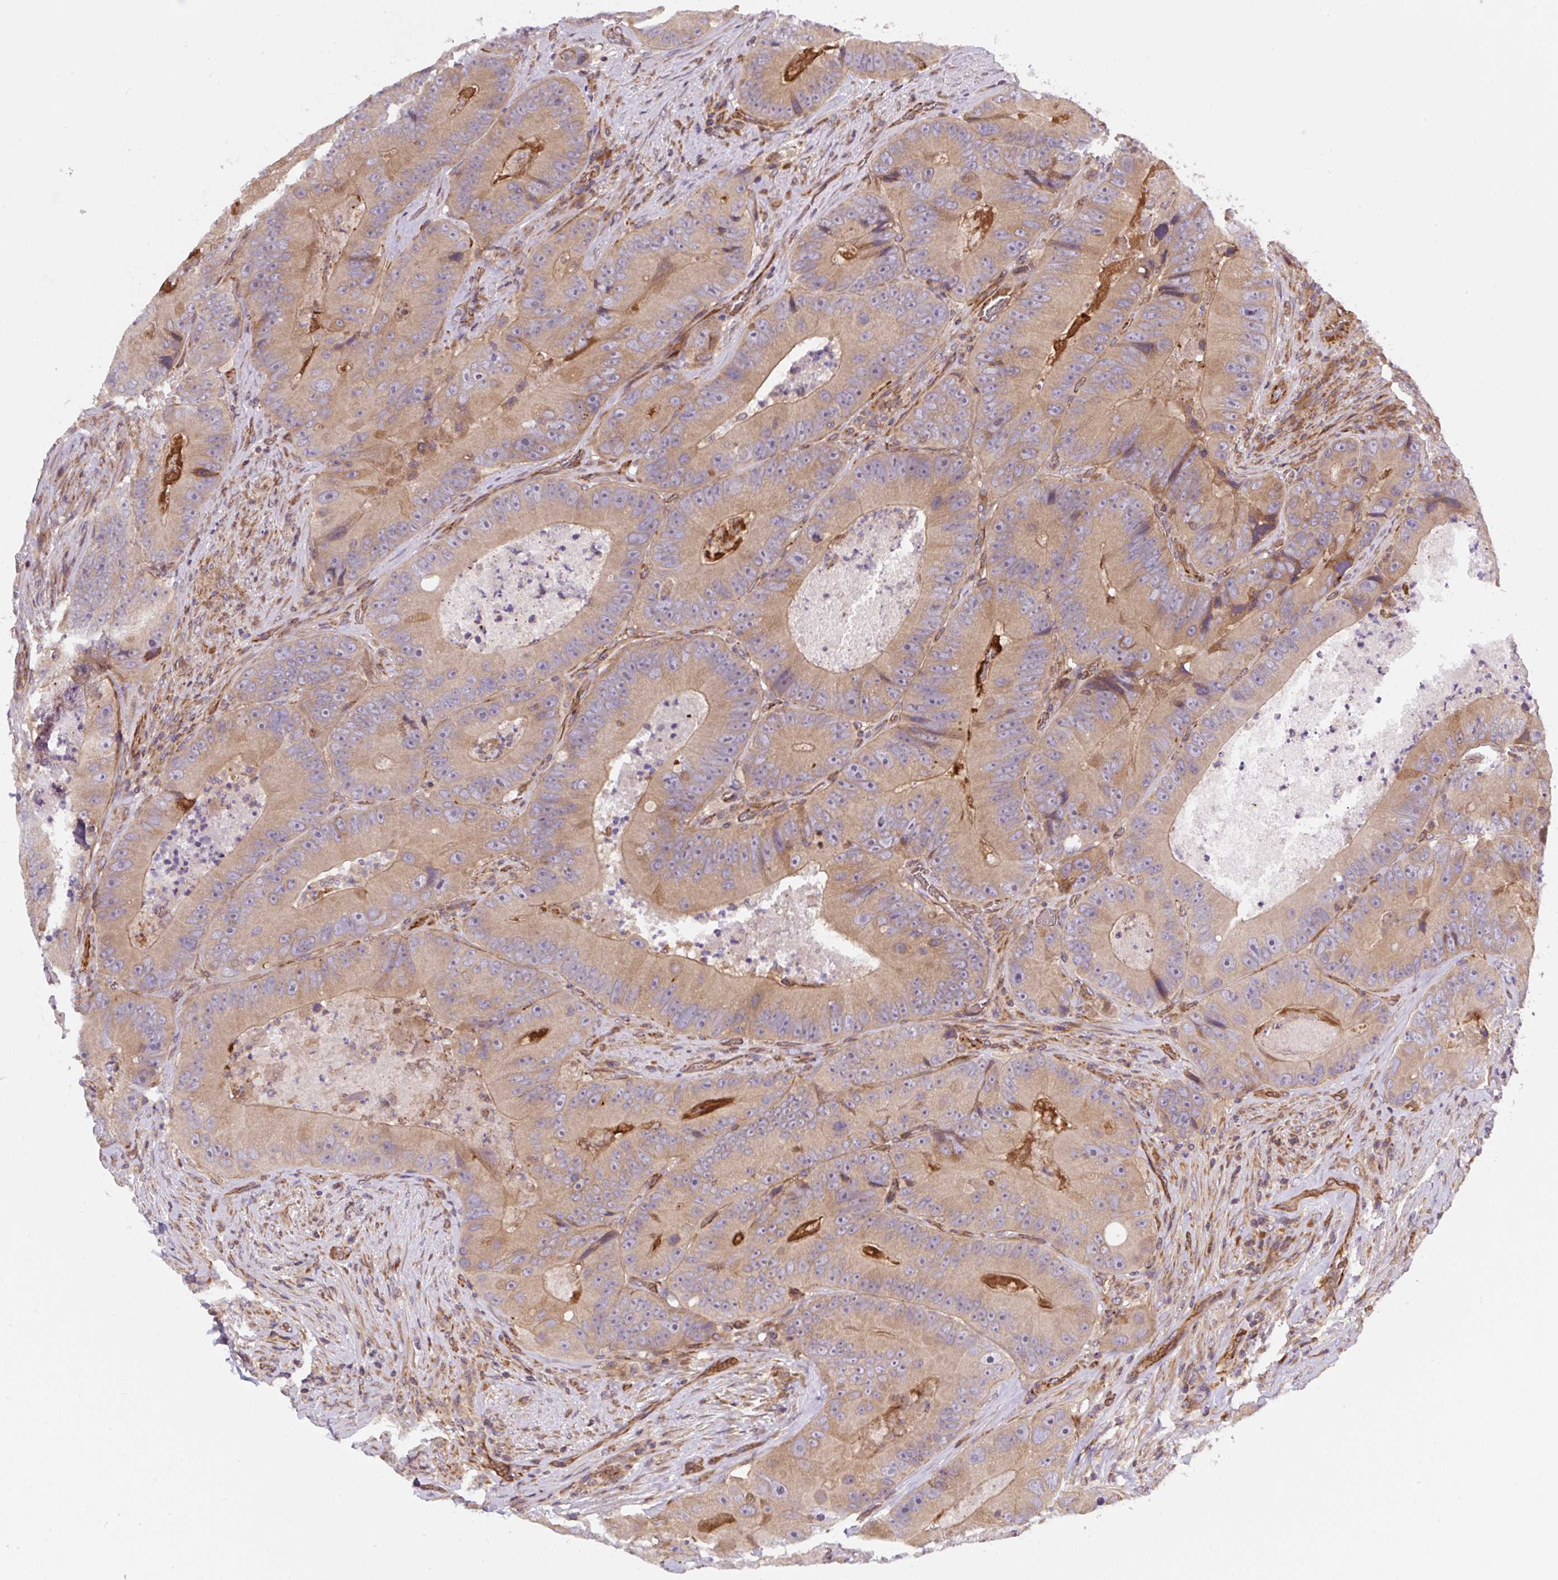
{"staining": {"intensity": "weak", "quantity": ">75%", "location": "cytoplasmic/membranous"}, "tissue": "colorectal cancer", "cell_type": "Tumor cells", "image_type": "cancer", "snomed": [{"axis": "morphology", "description": "Adenocarcinoma, NOS"}, {"axis": "topography", "description": "Colon"}], "caption": "Immunohistochemistry micrograph of neoplastic tissue: human colorectal cancer stained using immunohistochemistry reveals low levels of weak protein expression localized specifically in the cytoplasmic/membranous of tumor cells, appearing as a cytoplasmic/membranous brown color.", "gene": "APOBEC3D", "patient": {"sex": "female", "age": 86}}